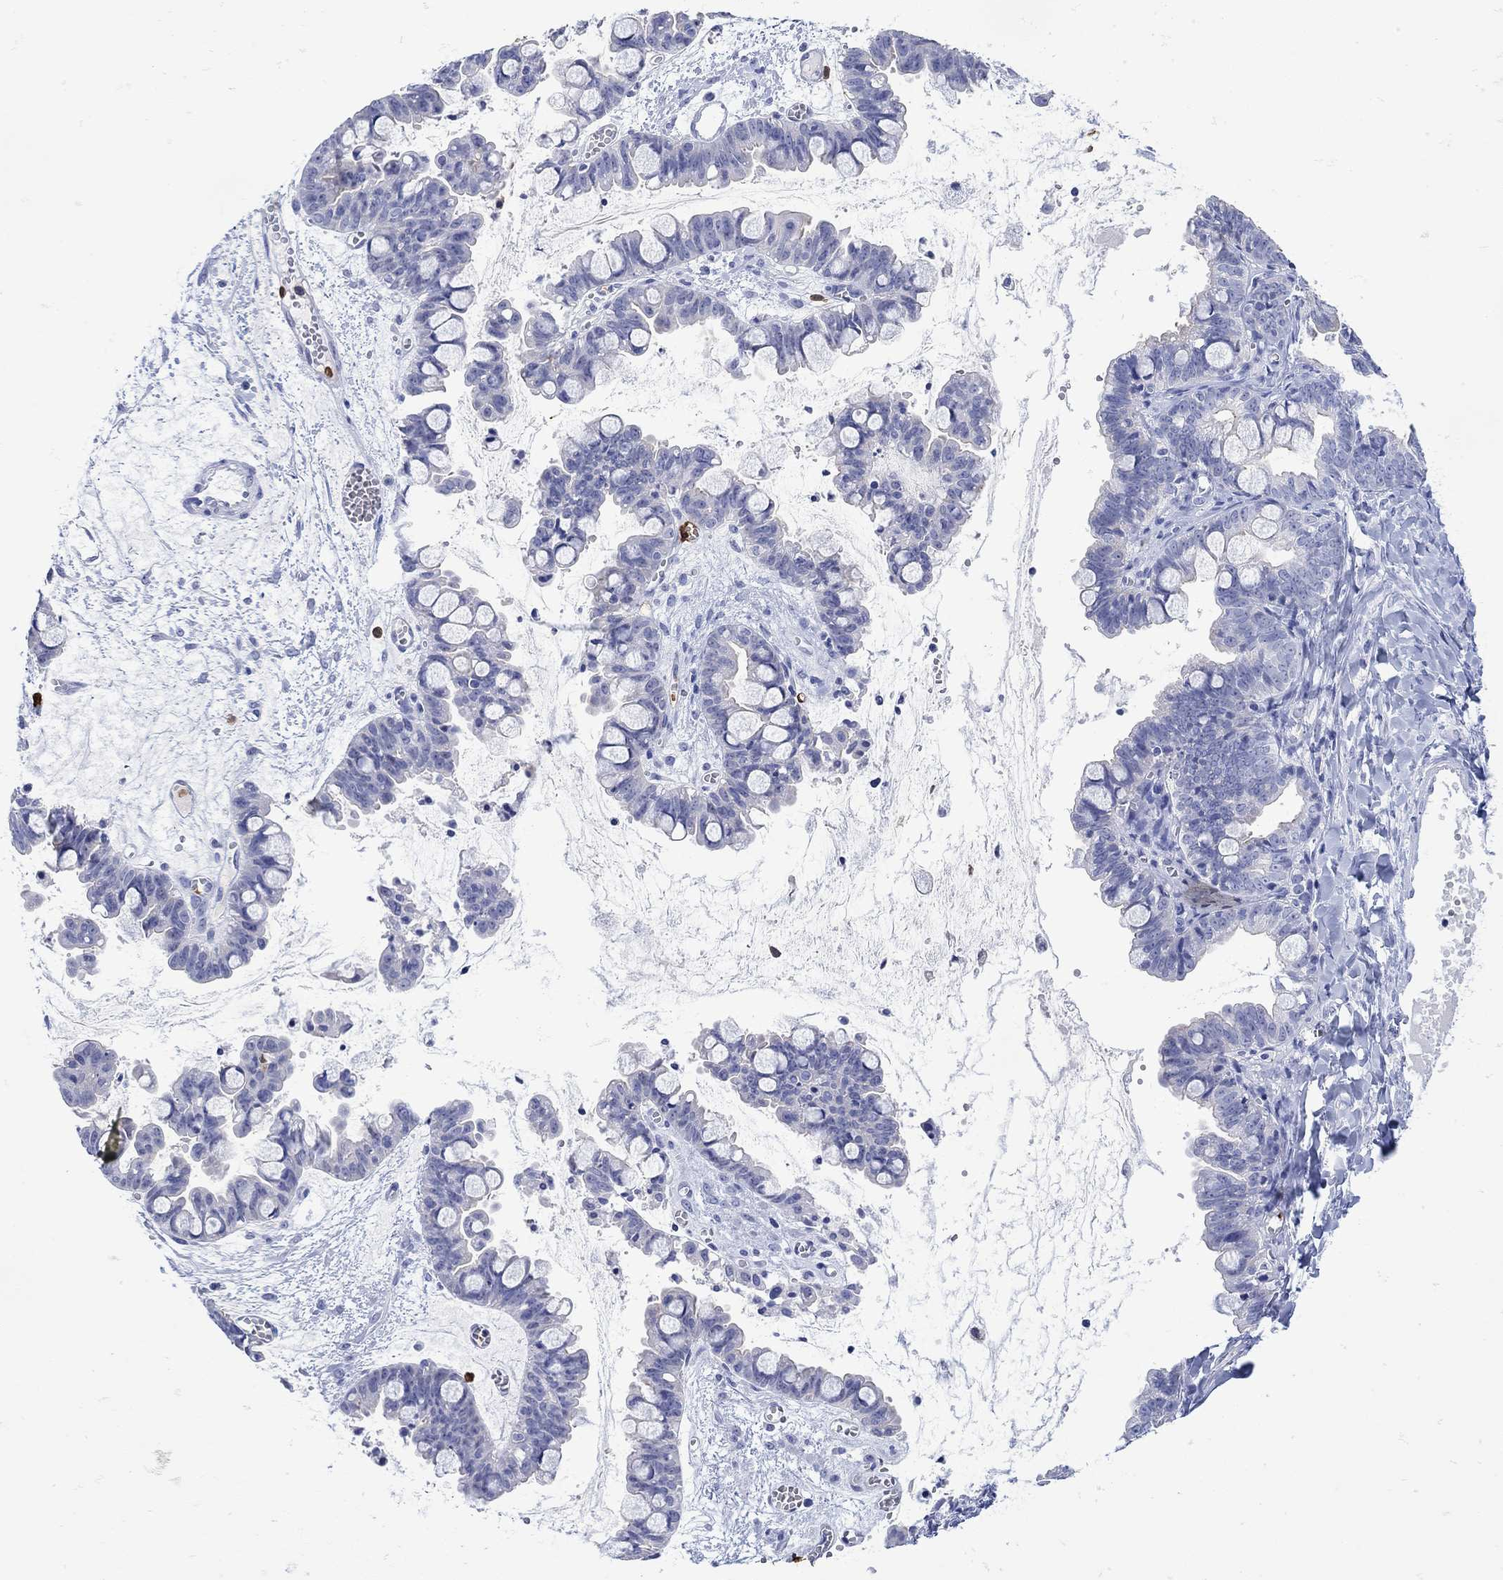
{"staining": {"intensity": "negative", "quantity": "none", "location": "none"}, "tissue": "ovarian cancer", "cell_type": "Tumor cells", "image_type": "cancer", "snomed": [{"axis": "morphology", "description": "Cystadenocarcinoma, mucinous, NOS"}, {"axis": "topography", "description": "Ovary"}], "caption": "High magnification brightfield microscopy of ovarian mucinous cystadenocarcinoma stained with DAB (3,3'-diaminobenzidine) (brown) and counterstained with hematoxylin (blue): tumor cells show no significant staining. The staining is performed using DAB (3,3'-diaminobenzidine) brown chromogen with nuclei counter-stained in using hematoxylin.", "gene": "LINGO3", "patient": {"sex": "female", "age": 63}}